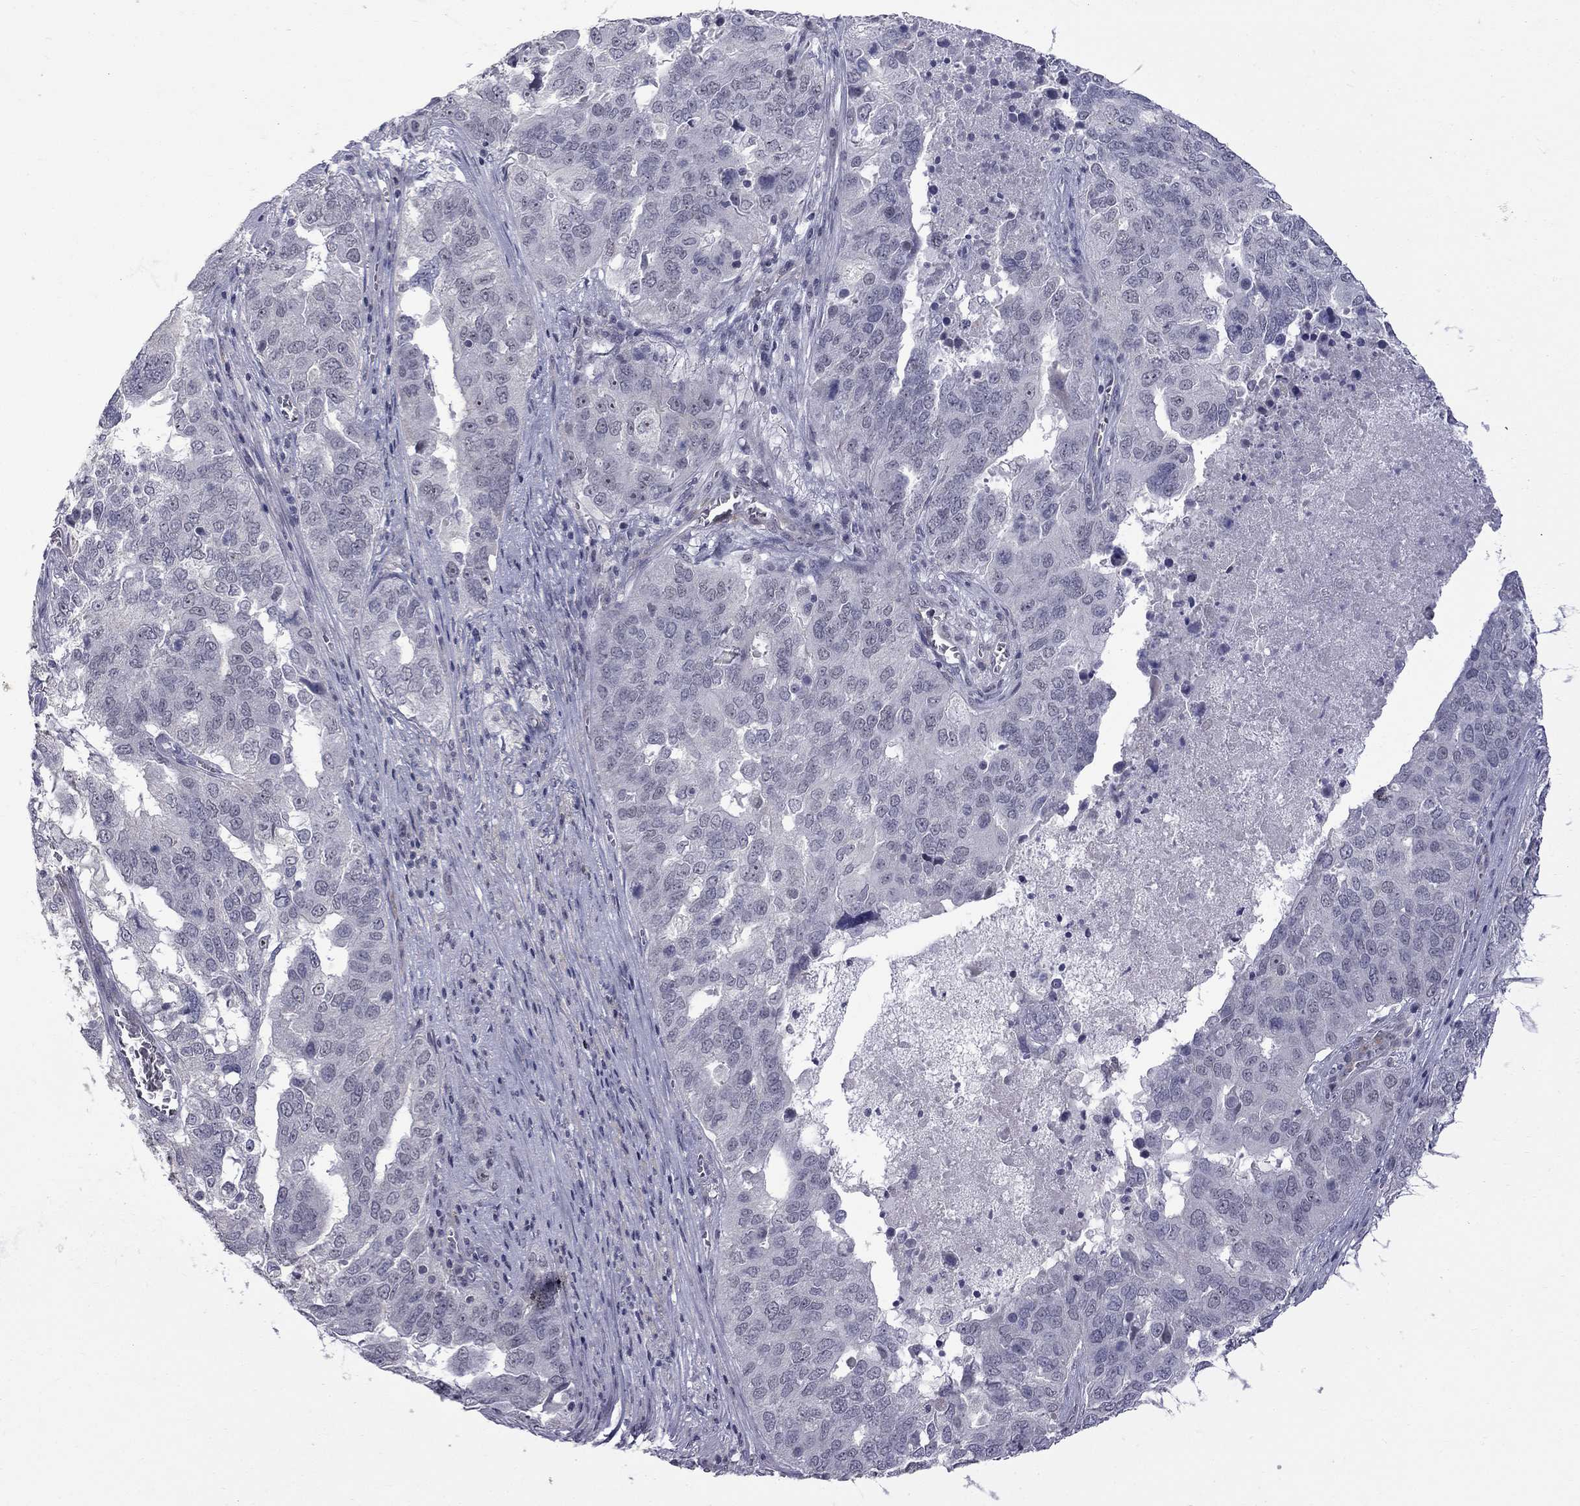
{"staining": {"intensity": "moderate", "quantity": "<25%", "location": "nuclear"}, "tissue": "ovarian cancer", "cell_type": "Tumor cells", "image_type": "cancer", "snomed": [{"axis": "morphology", "description": "Carcinoma, endometroid"}, {"axis": "topography", "description": "Soft tissue"}, {"axis": "topography", "description": "Ovary"}], "caption": "Immunohistochemical staining of human endometroid carcinoma (ovarian) demonstrates moderate nuclear protein staining in approximately <25% of tumor cells.", "gene": "GSG1L", "patient": {"sex": "female", "age": 52}}